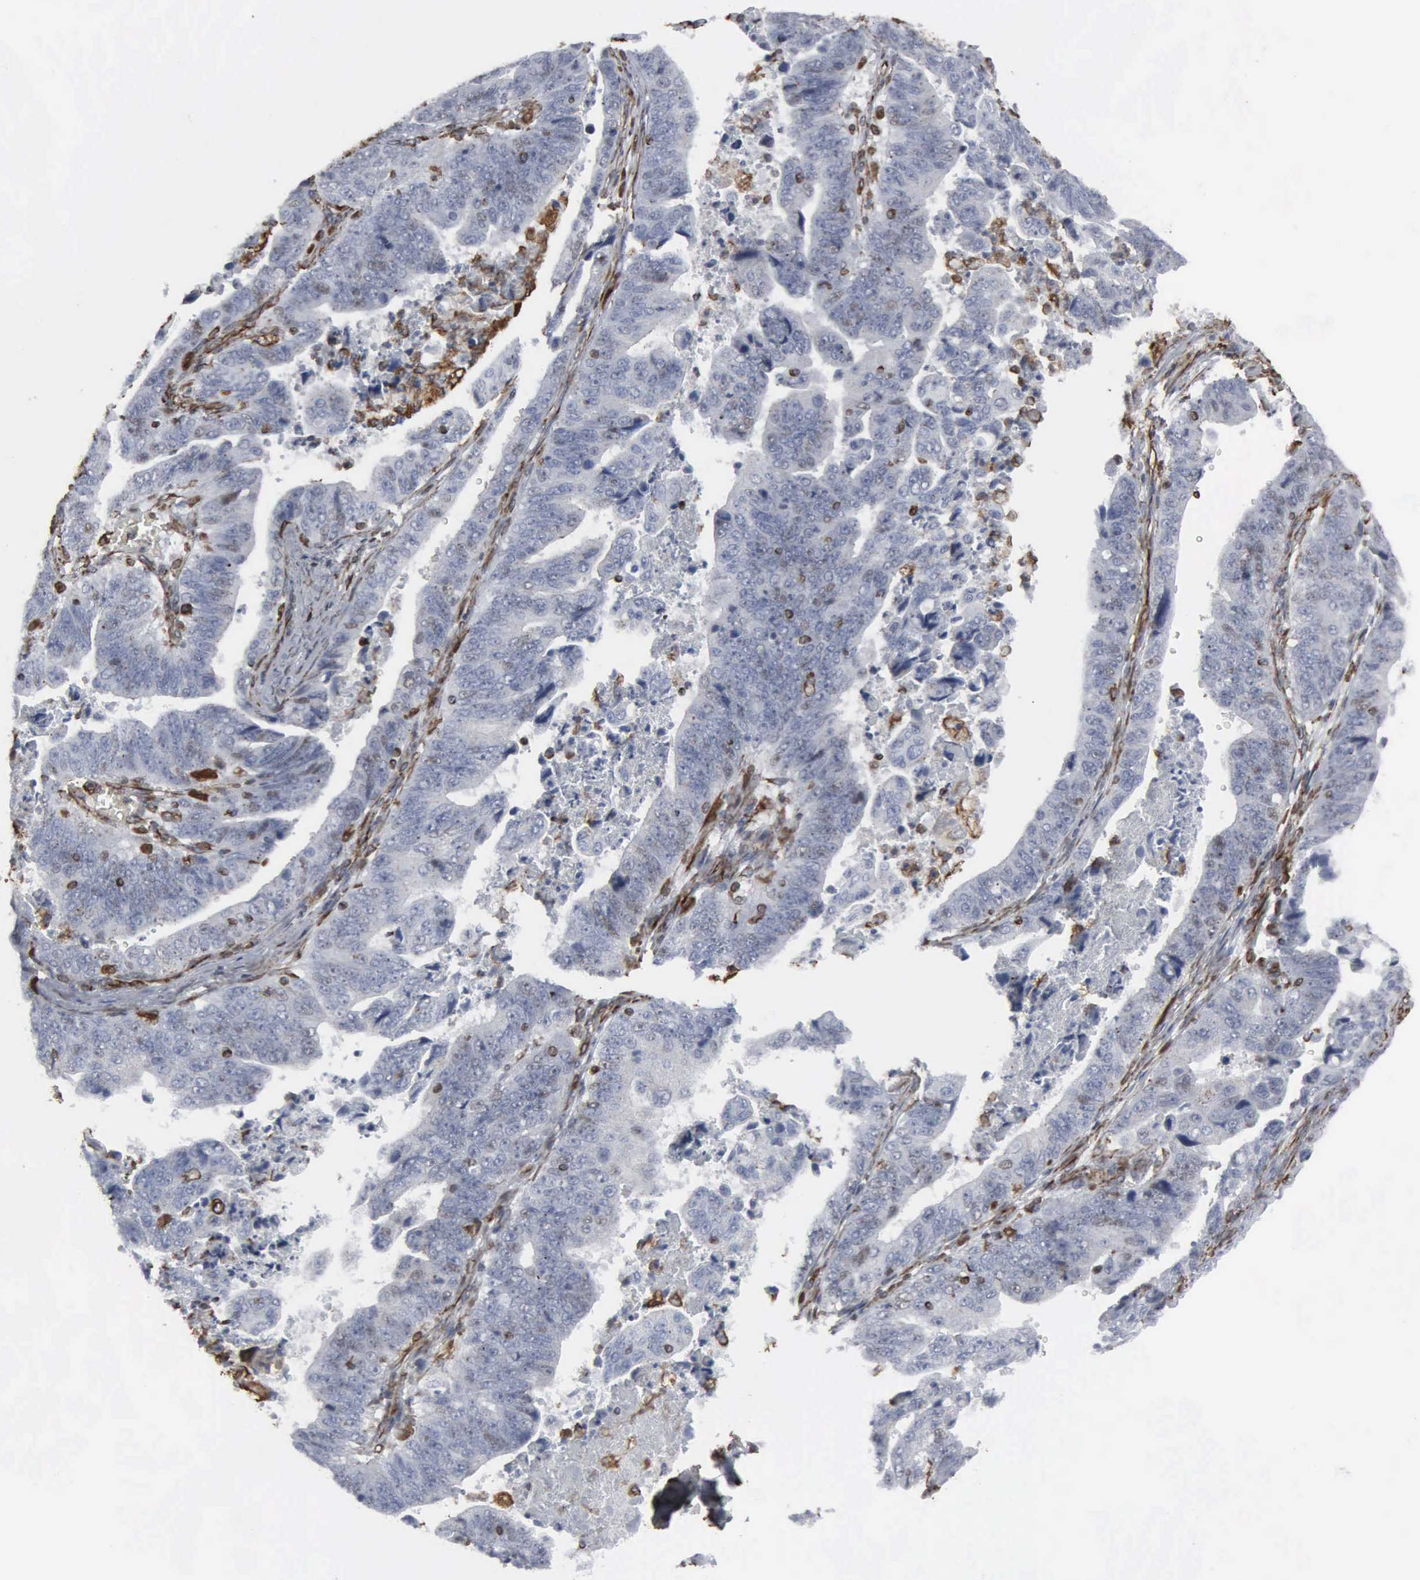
{"staining": {"intensity": "weak", "quantity": "<25%", "location": "nuclear"}, "tissue": "stomach cancer", "cell_type": "Tumor cells", "image_type": "cancer", "snomed": [{"axis": "morphology", "description": "Adenocarcinoma, NOS"}, {"axis": "topography", "description": "Stomach, upper"}], "caption": "A histopathology image of human stomach cancer is negative for staining in tumor cells.", "gene": "CCNE1", "patient": {"sex": "female", "age": 50}}